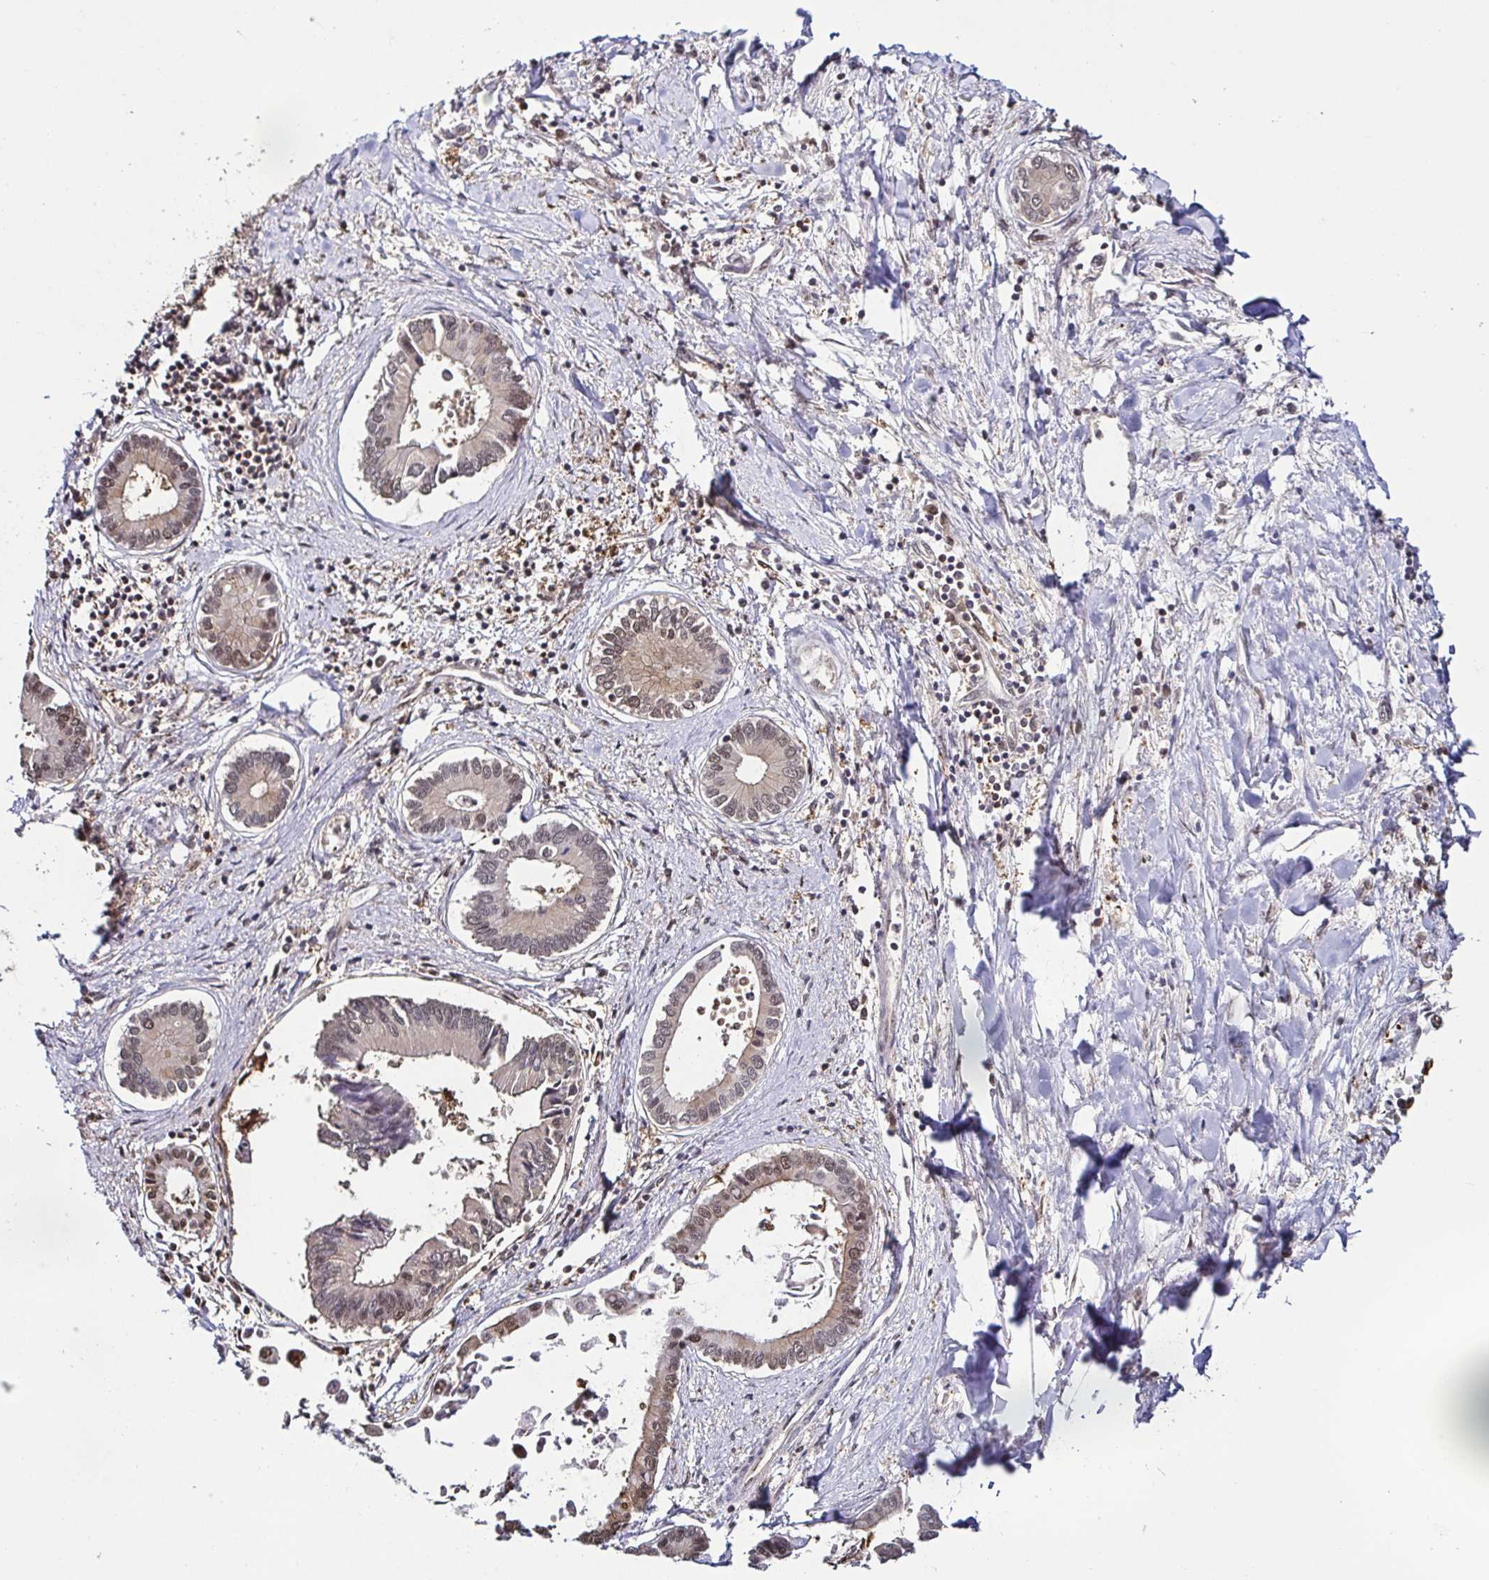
{"staining": {"intensity": "weak", "quantity": "25%-75%", "location": "cytoplasmic/membranous,nuclear"}, "tissue": "liver cancer", "cell_type": "Tumor cells", "image_type": "cancer", "snomed": [{"axis": "morphology", "description": "Cholangiocarcinoma"}, {"axis": "topography", "description": "Liver"}], "caption": "Tumor cells demonstrate weak cytoplasmic/membranous and nuclear positivity in about 25%-75% of cells in liver cancer (cholangiocarcinoma).", "gene": "PSMB9", "patient": {"sex": "male", "age": 66}}